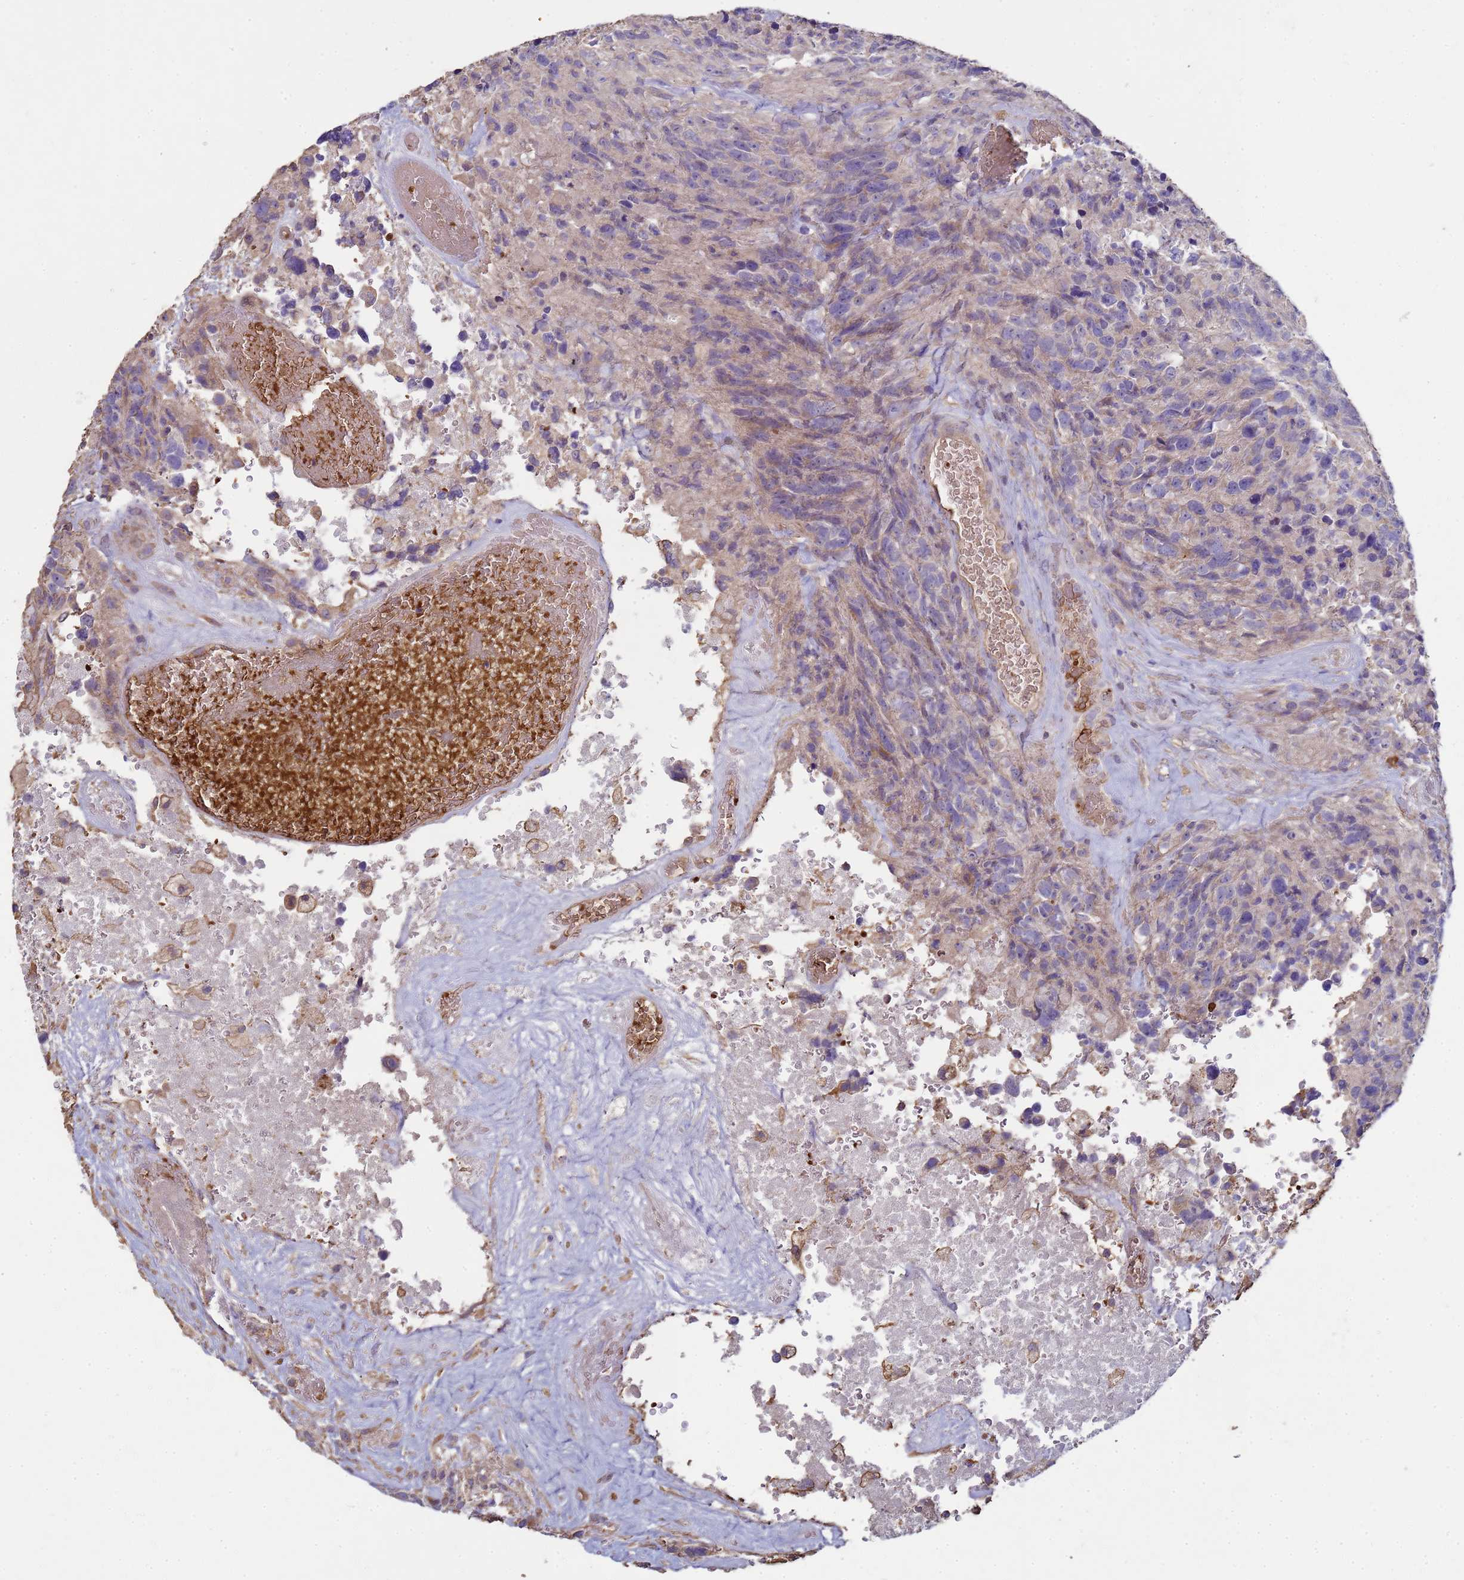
{"staining": {"intensity": "negative", "quantity": "none", "location": "none"}, "tissue": "glioma", "cell_type": "Tumor cells", "image_type": "cancer", "snomed": [{"axis": "morphology", "description": "Glioma, malignant, High grade"}, {"axis": "topography", "description": "Brain"}], "caption": "An IHC histopathology image of glioma is shown. There is no staining in tumor cells of glioma. Nuclei are stained in blue.", "gene": "SGIP1", "patient": {"sex": "male", "age": 69}}